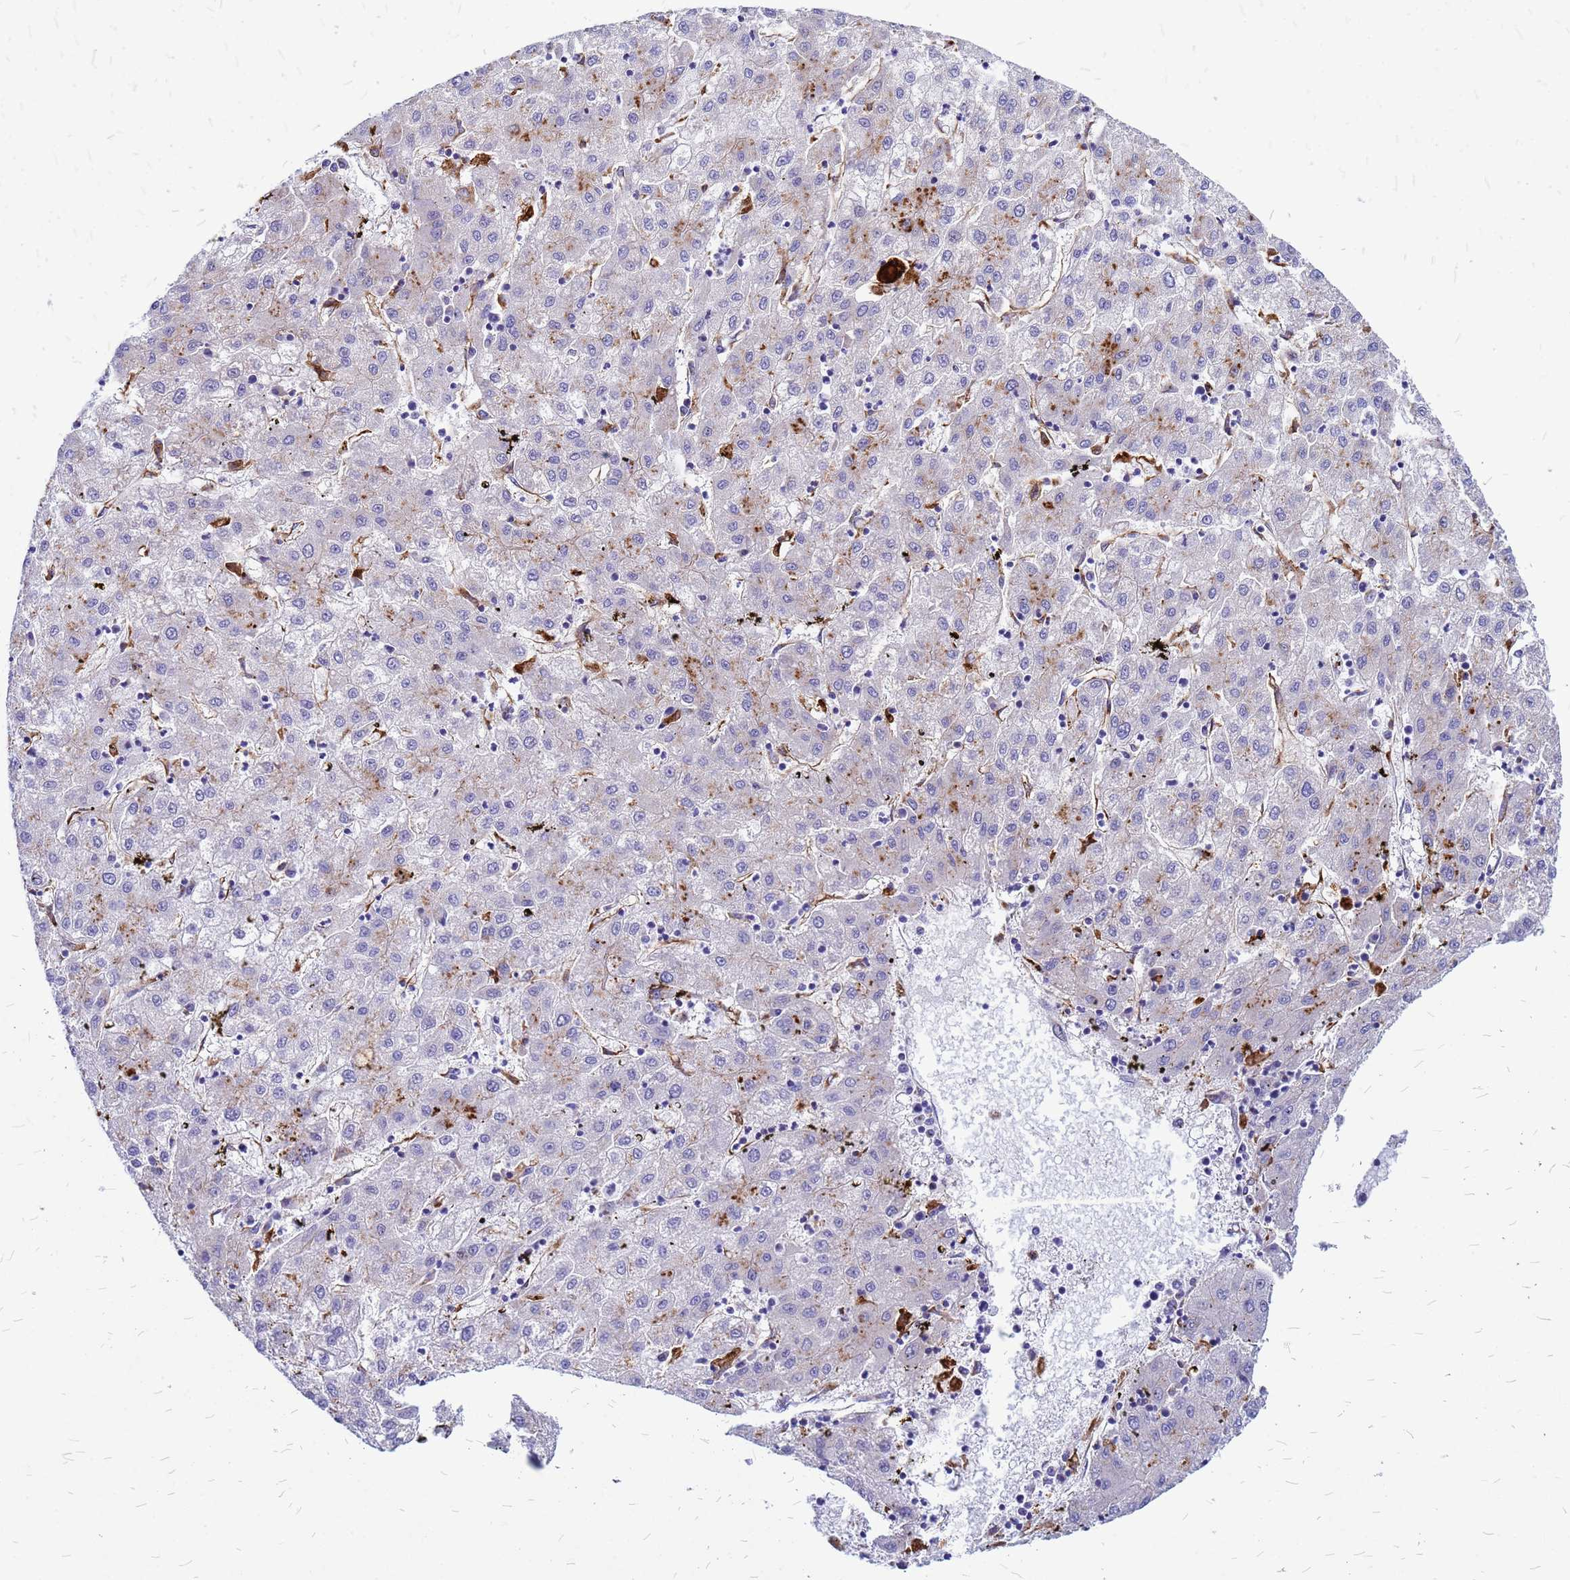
{"staining": {"intensity": "moderate", "quantity": "<25%", "location": "cytoplasmic/membranous"}, "tissue": "liver cancer", "cell_type": "Tumor cells", "image_type": "cancer", "snomed": [{"axis": "morphology", "description": "Carcinoma, Hepatocellular, NOS"}, {"axis": "topography", "description": "Liver"}], "caption": "Liver cancer (hepatocellular carcinoma) was stained to show a protein in brown. There is low levels of moderate cytoplasmic/membranous staining in approximately <25% of tumor cells.", "gene": "NOSTRIN", "patient": {"sex": "male", "age": 72}}